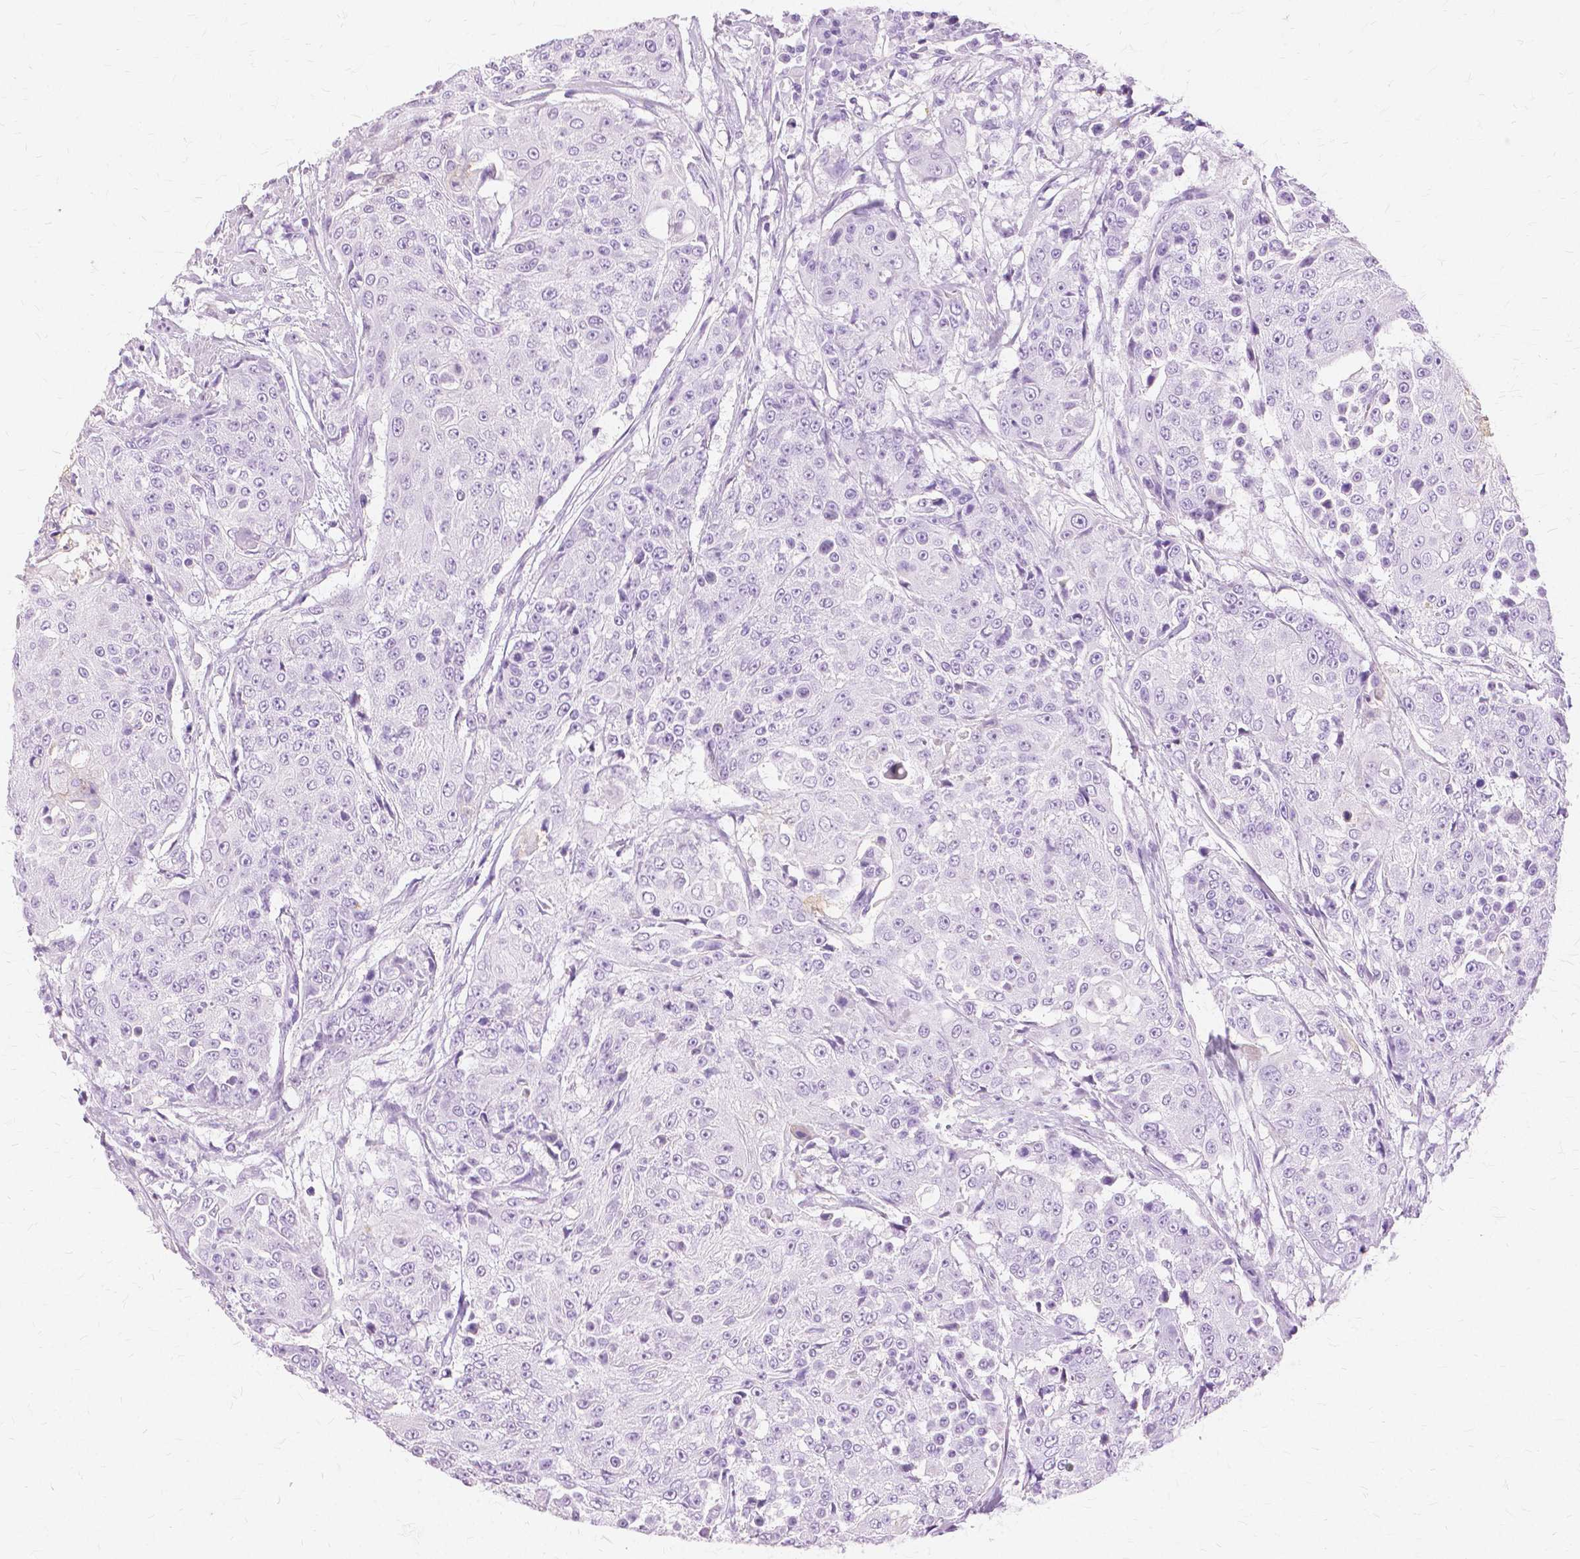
{"staining": {"intensity": "negative", "quantity": "none", "location": "none"}, "tissue": "urothelial cancer", "cell_type": "Tumor cells", "image_type": "cancer", "snomed": [{"axis": "morphology", "description": "Urothelial carcinoma, High grade"}, {"axis": "topography", "description": "Urinary bladder"}], "caption": "The immunohistochemistry (IHC) histopathology image has no significant positivity in tumor cells of urothelial cancer tissue.", "gene": "TGM1", "patient": {"sex": "female", "age": 63}}